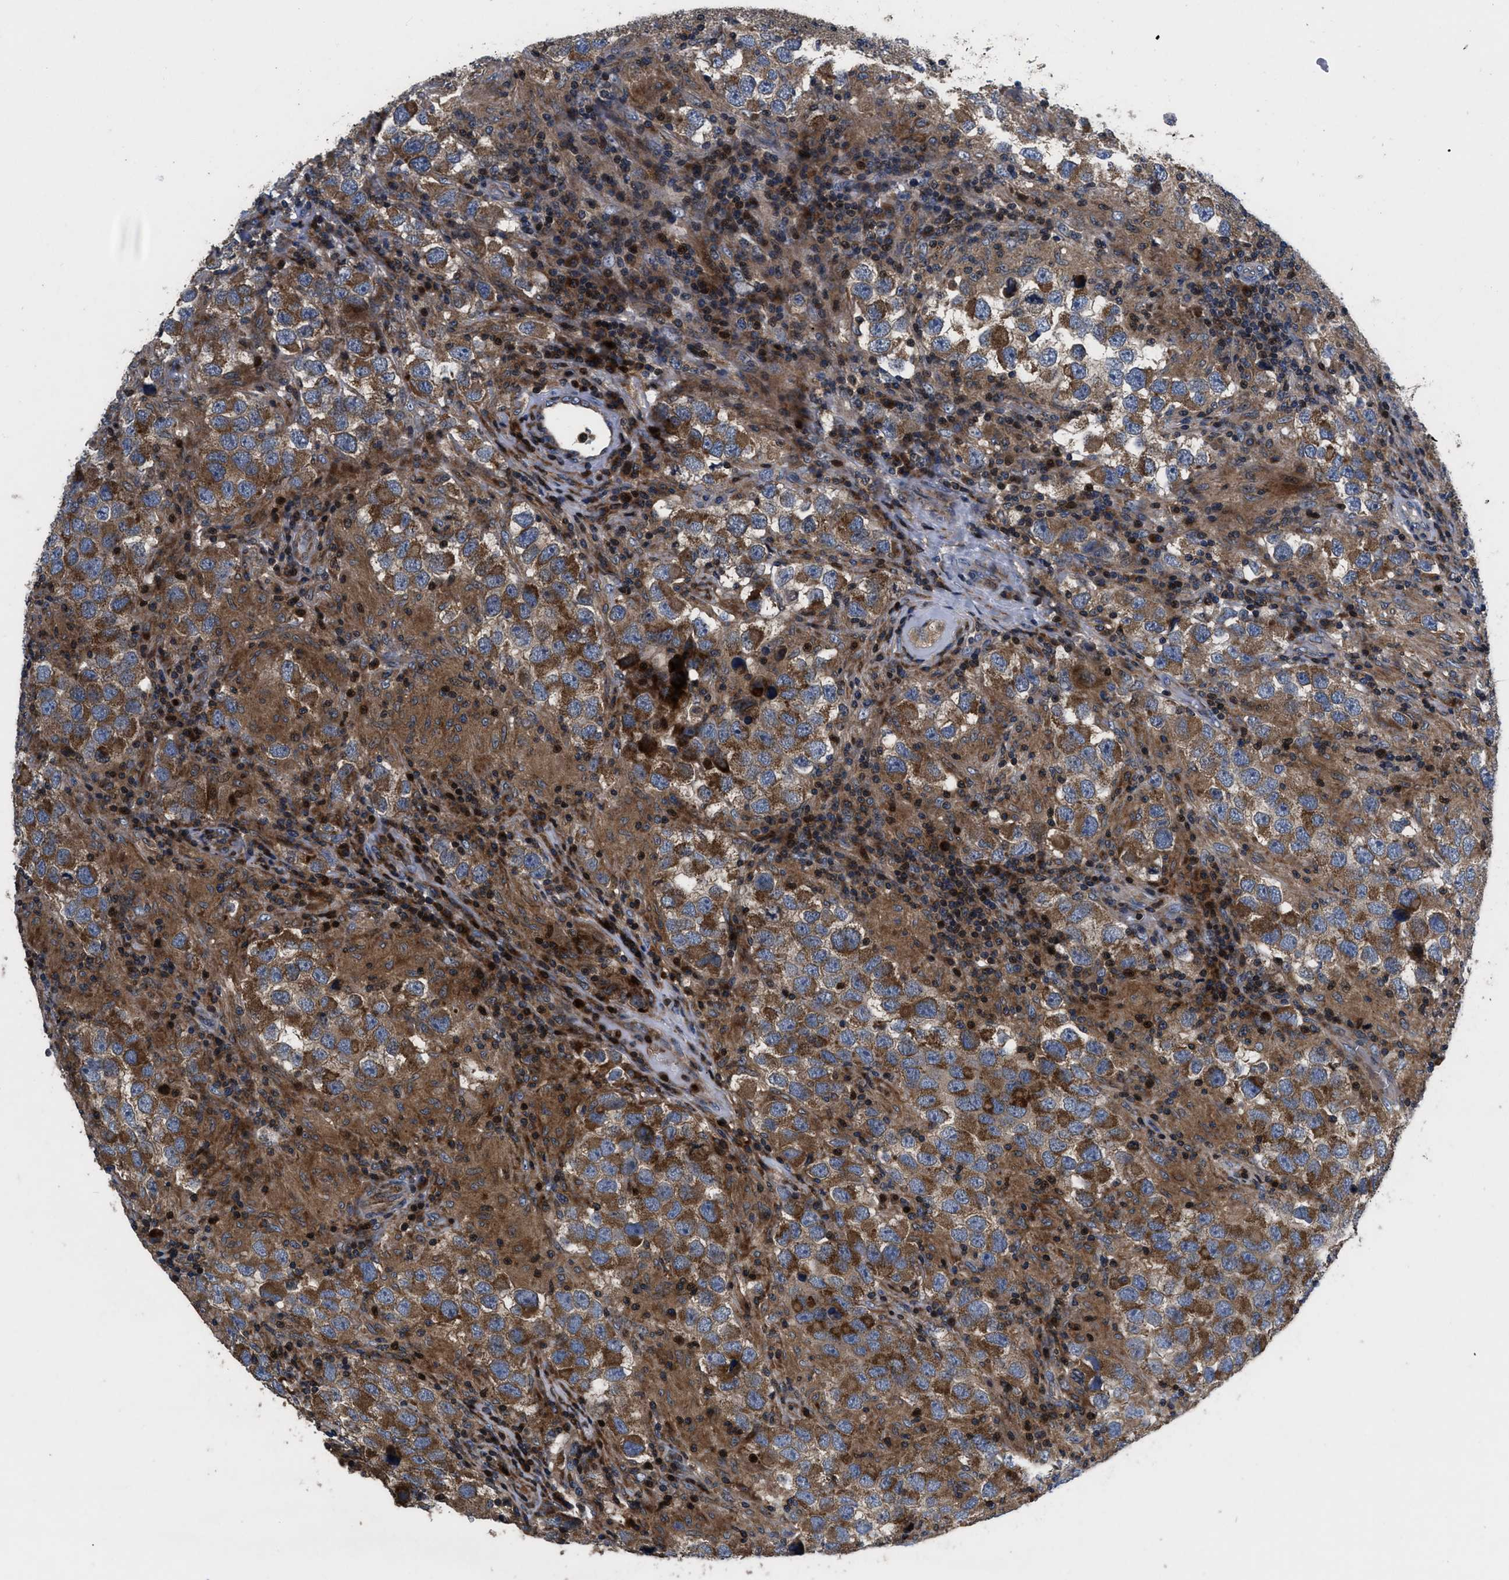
{"staining": {"intensity": "moderate", "quantity": ">75%", "location": "cytoplasmic/membranous"}, "tissue": "testis cancer", "cell_type": "Tumor cells", "image_type": "cancer", "snomed": [{"axis": "morphology", "description": "Carcinoma, Embryonal, NOS"}, {"axis": "topography", "description": "Testis"}], "caption": "A medium amount of moderate cytoplasmic/membranous positivity is present in about >75% of tumor cells in testis embryonal carcinoma tissue. The staining was performed using DAB (3,3'-diaminobenzidine), with brown indicating positive protein expression. Nuclei are stained blue with hematoxylin.", "gene": "YBEY", "patient": {"sex": "male", "age": 21}}